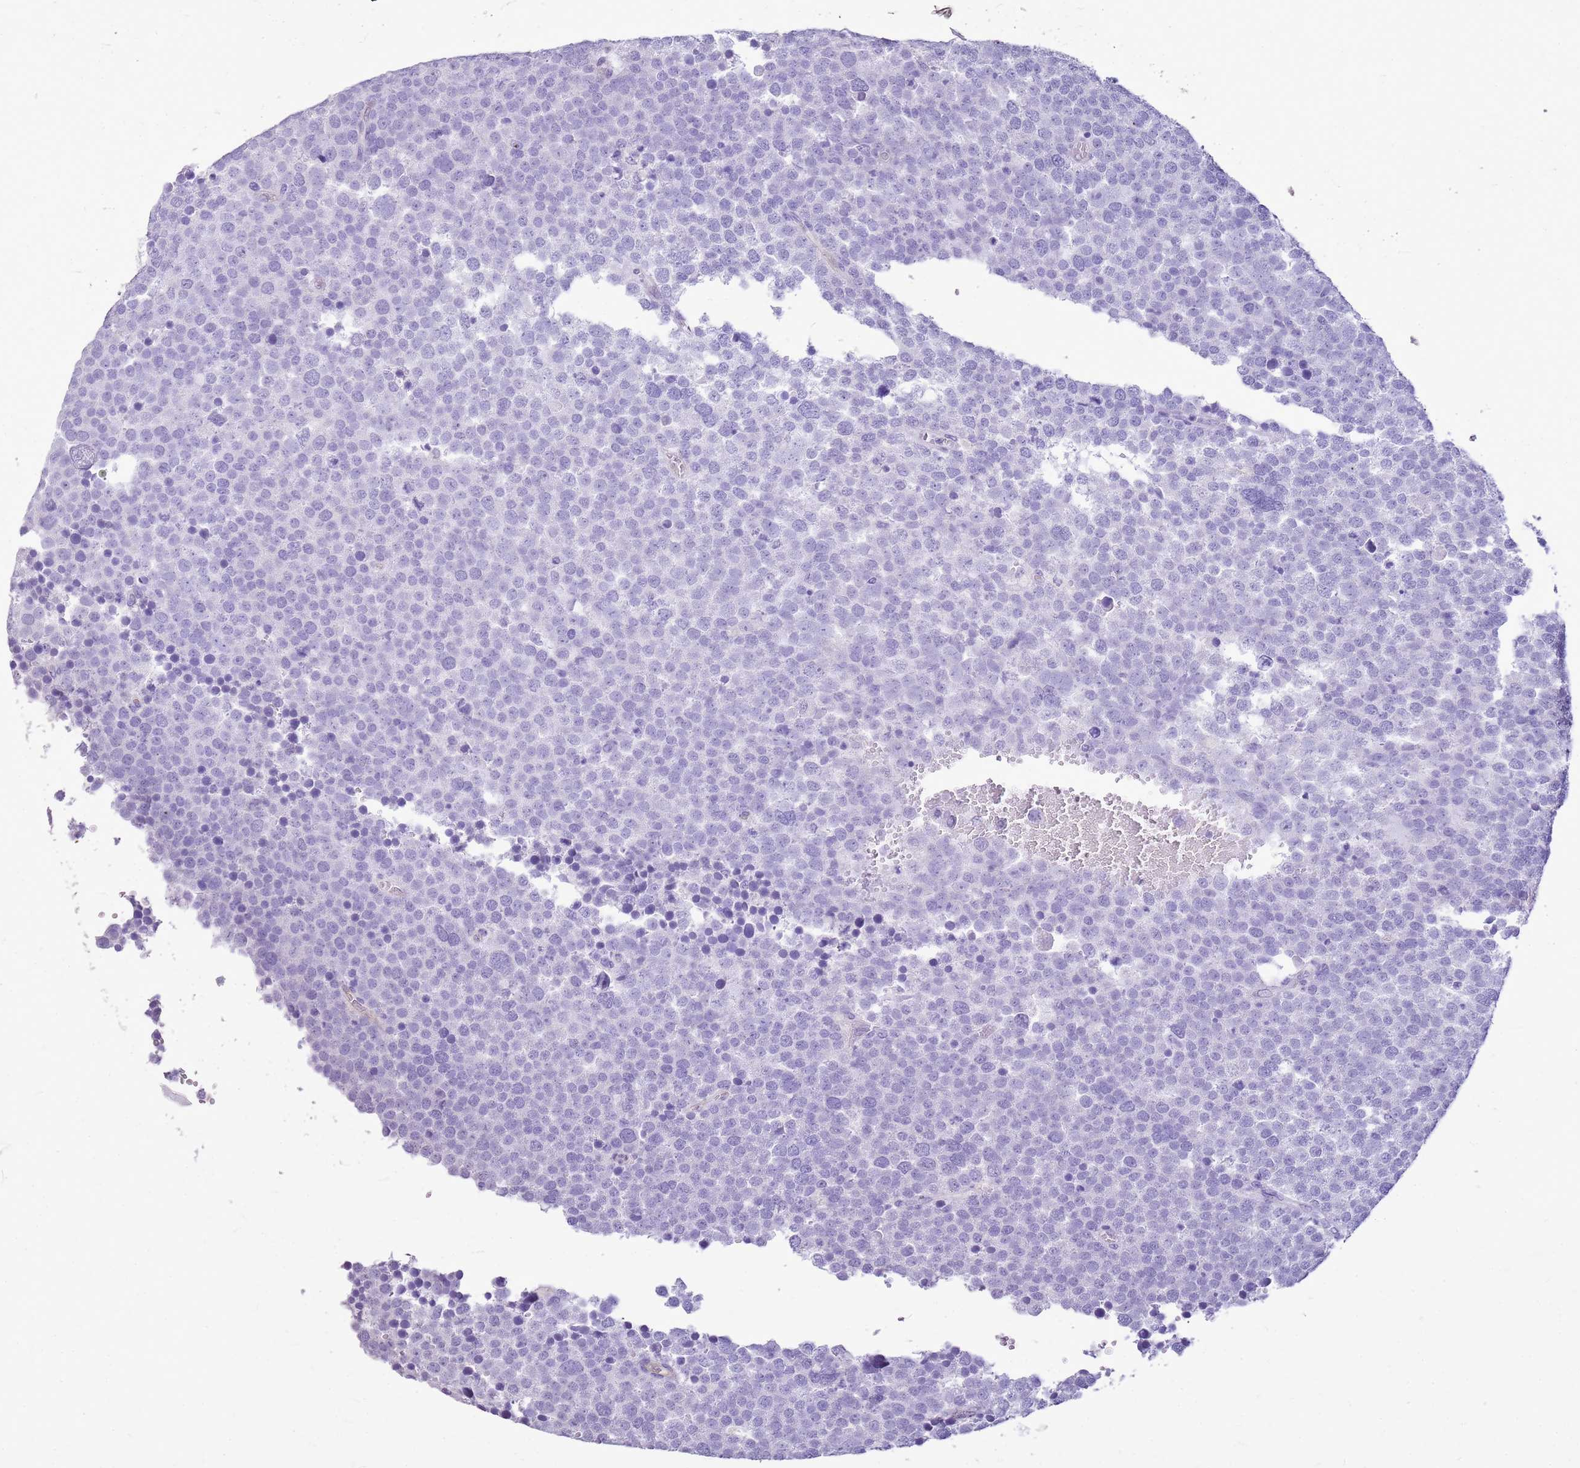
{"staining": {"intensity": "negative", "quantity": "none", "location": "none"}, "tissue": "testis cancer", "cell_type": "Tumor cells", "image_type": "cancer", "snomed": [{"axis": "morphology", "description": "Seminoma, NOS"}, {"axis": "topography", "description": "Testis"}], "caption": "Tumor cells are negative for brown protein staining in testis cancer.", "gene": "SULT1E1", "patient": {"sex": "male", "age": 71}}